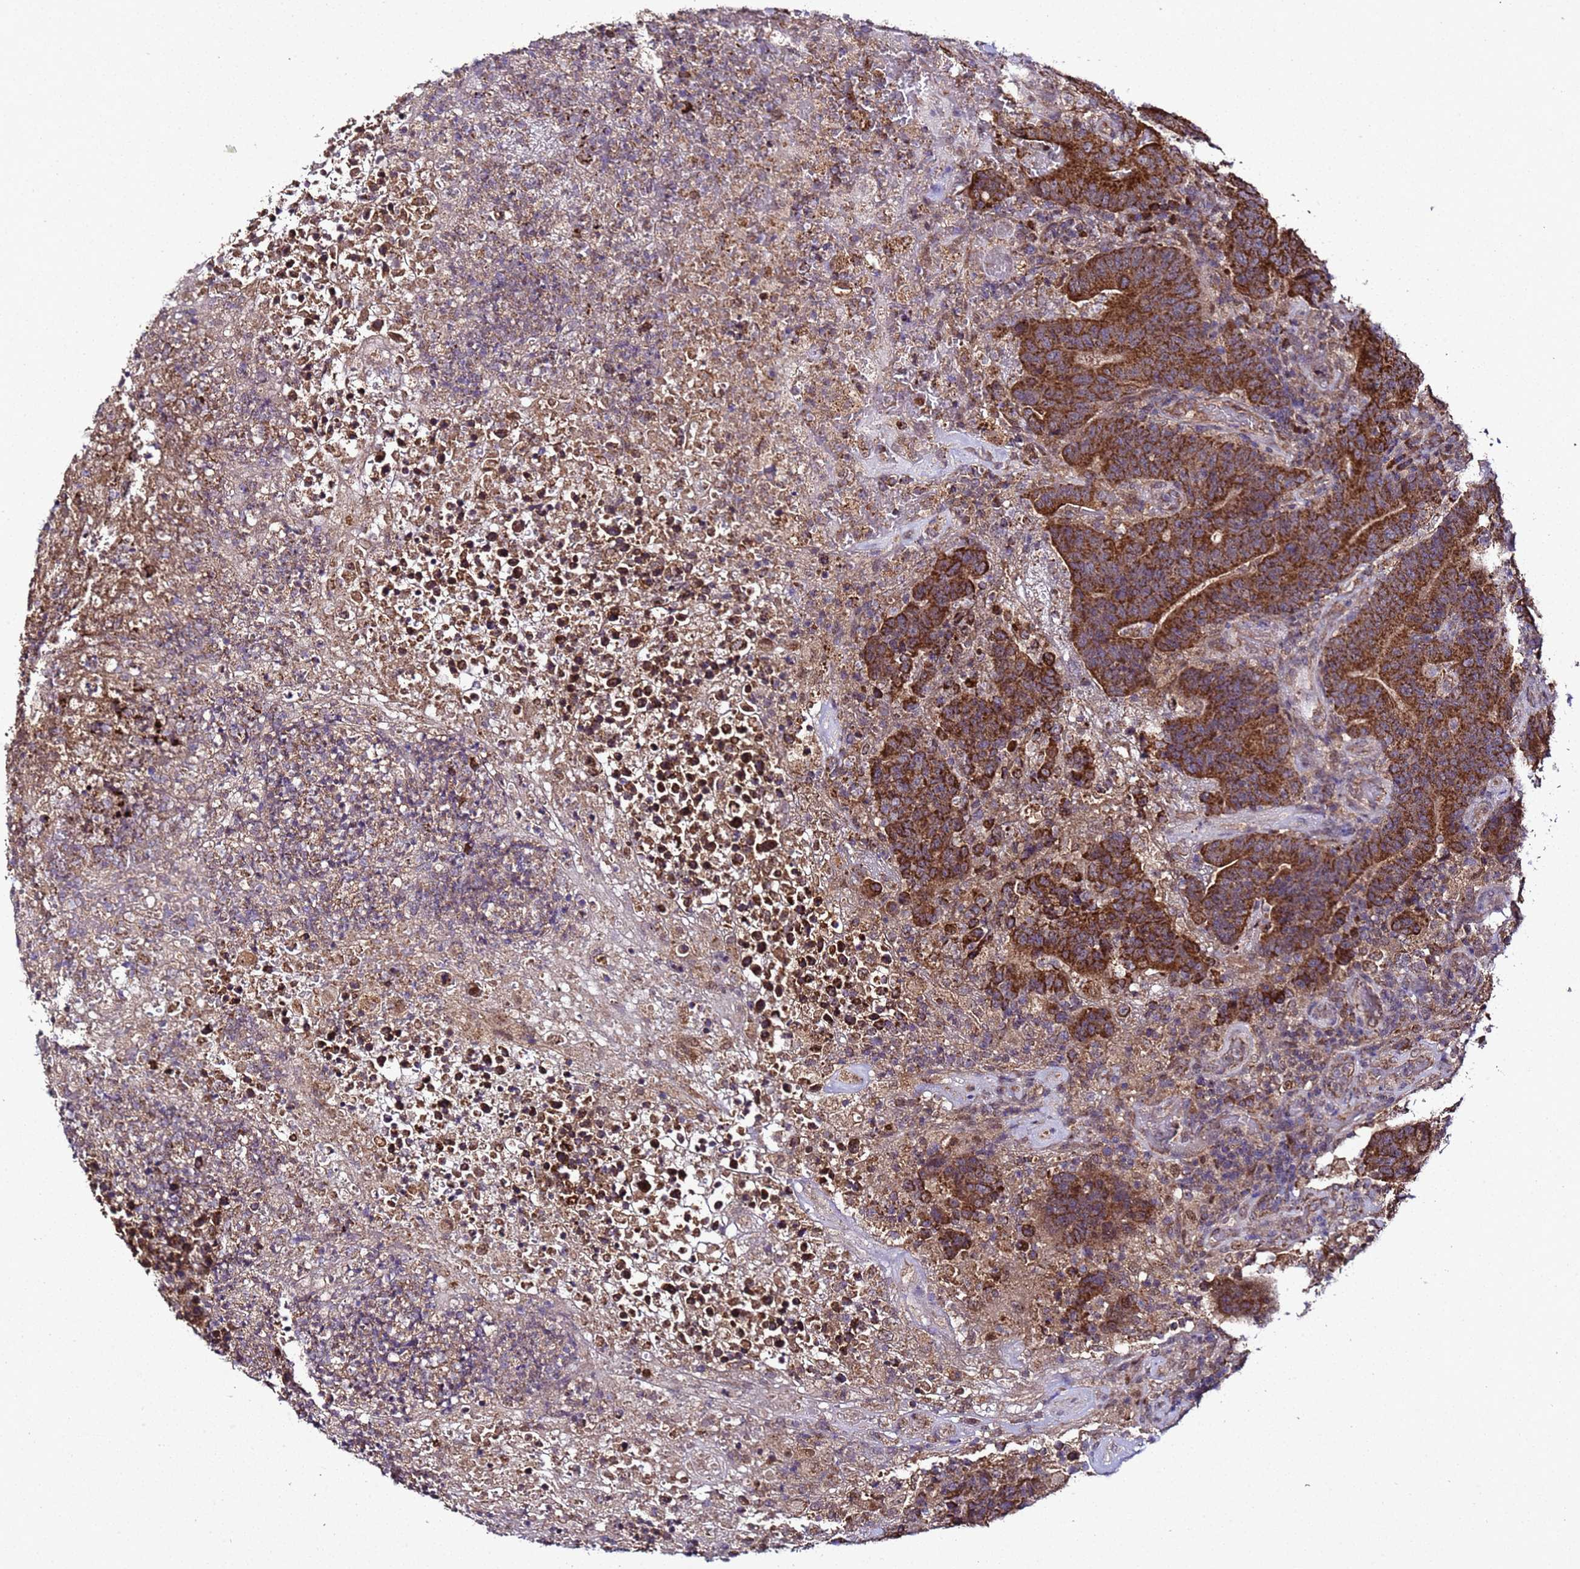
{"staining": {"intensity": "strong", "quantity": ">75%", "location": "cytoplasmic/membranous"}, "tissue": "colorectal cancer", "cell_type": "Tumor cells", "image_type": "cancer", "snomed": [{"axis": "morphology", "description": "Normal tissue, NOS"}, {"axis": "morphology", "description": "Adenocarcinoma, NOS"}, {"axis": "topography", "description": "Colon"}], "caption": "Colorectal adenocarcinoma tissue exhibits strong cytoplasmic/membranous expression in approximately >75% of tumor cells", "gene": "HSPBAP1", "patient": {"sex": "female", "age": 75}}